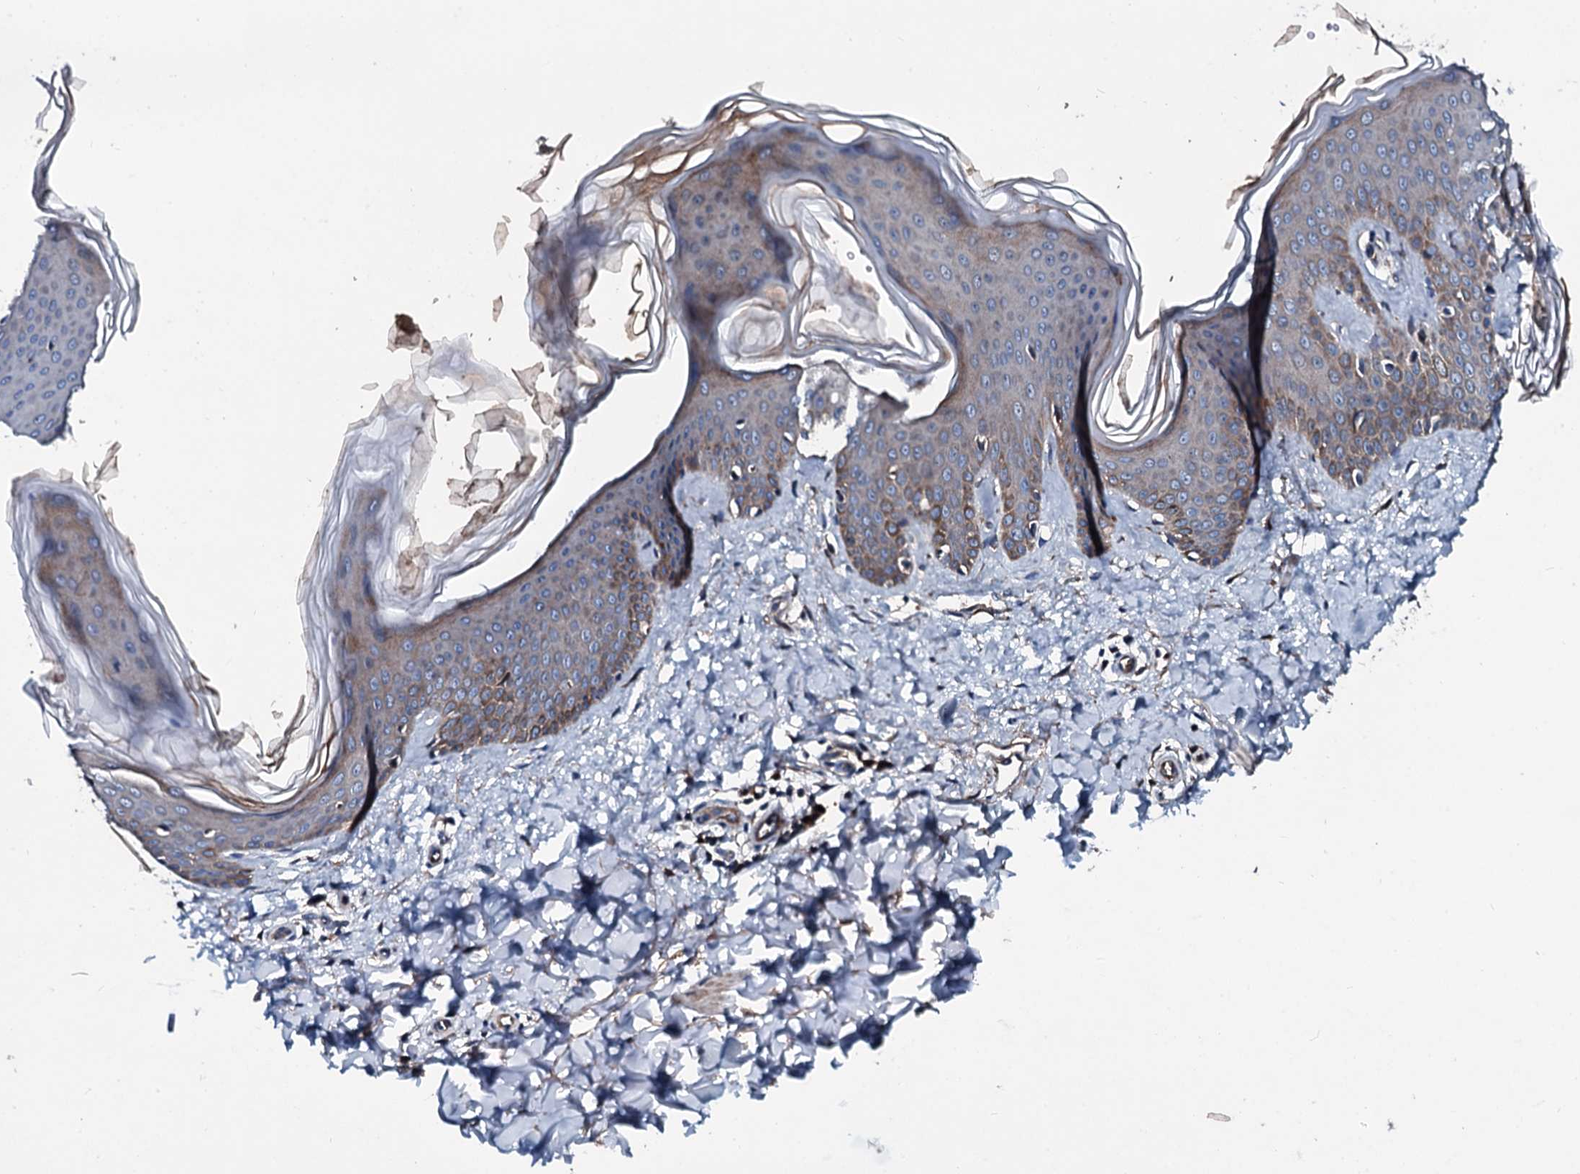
{"staining": {"intensity": "moderate", "quantity": ">75%", "location": "cytoplasmic/membranous"}, "tissue": "skin", "cell_type": "Fibroblasts", "image_type": "normal", "snomed": [{"axis": "morphology", "description": "Normal tissue, NOS"}, {"axis": "topography", "description": "Skin"}], "caption": "This image shows IHC staining of normal human skin, with medium moderate cytoplasmic/membranous positivity in about >75% of fibroblasts.", "gene": "AARS1", "patient": {"sex": "male", "age": 36}}